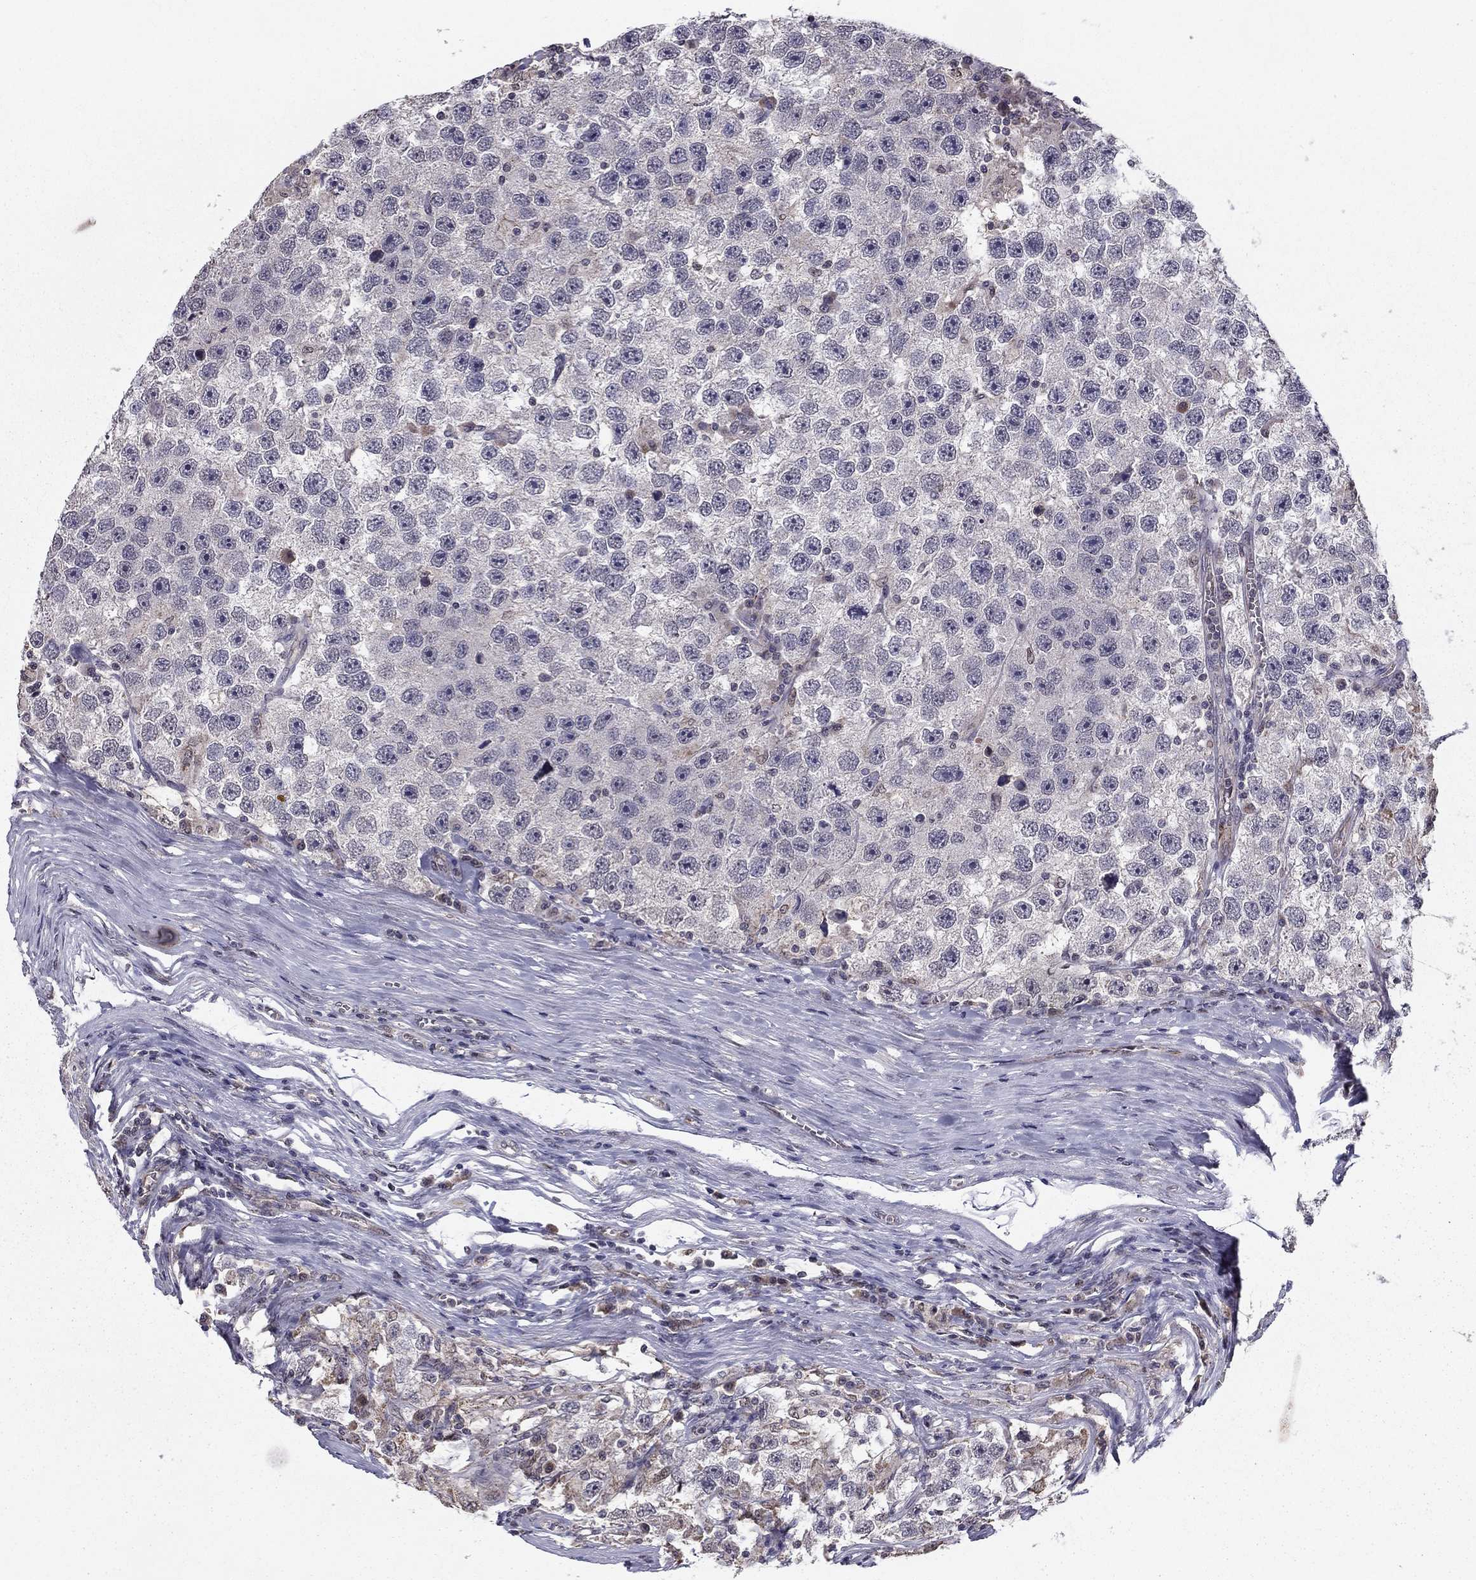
{"staining": {"intensity": "negative", "quantity": "none", "location": "none"}, "tissue": "testis cancer", "cell_type": "Tumor cells", "image_type": "cancer", "snomed": [{"axis": "morphology", "description": "Seminoma, NOS"}, {"axis": "topography", "description": "Testis"}], "caption": "Micrograph shows no protein positivity in tumor cells of testis cancer (seminoma) tissue.", "gene": "HCN1", "patient": {"sex": "male", "age": 26}}